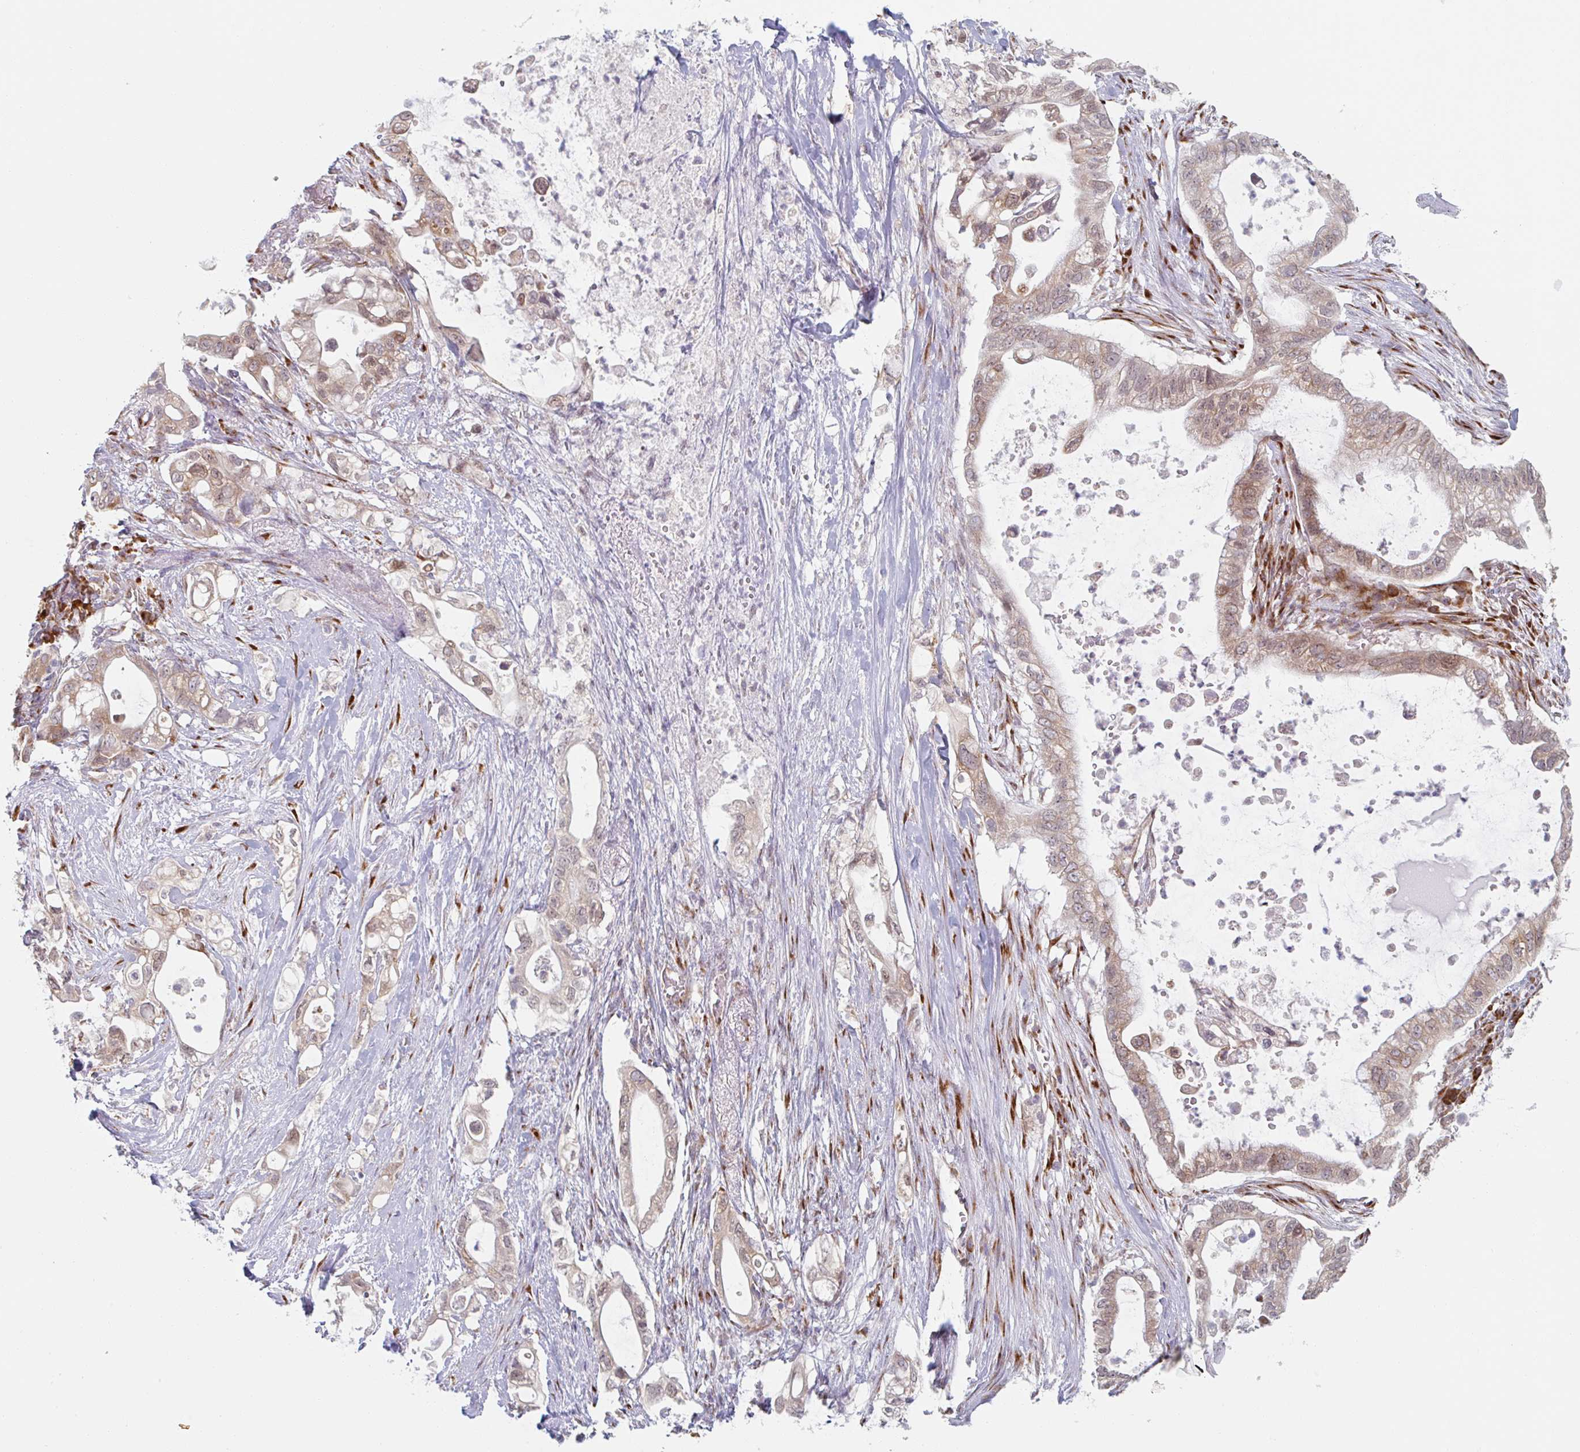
{"staining": {"intensity": "weak", "quantity": ">75%", "location": "cytoplasmic/membranous"}, "tissue": "pancreatic cancer", "cell_type": "Tumor cells", "image_type": "cancer", "snomed": [{"axis": "morphology", "description": "Adenocarcinoma, NOS"}, {"axis": "topography", "description": "Pancreas"}], "caption": "A brown stain shows weak cytoplasmic/membranous staining of a protein in human pancreatic cancer (adenocarcinoma) tumor cells.", "gene": "TRAPPC10", "patient": {"sex": "female", "age": 72}}